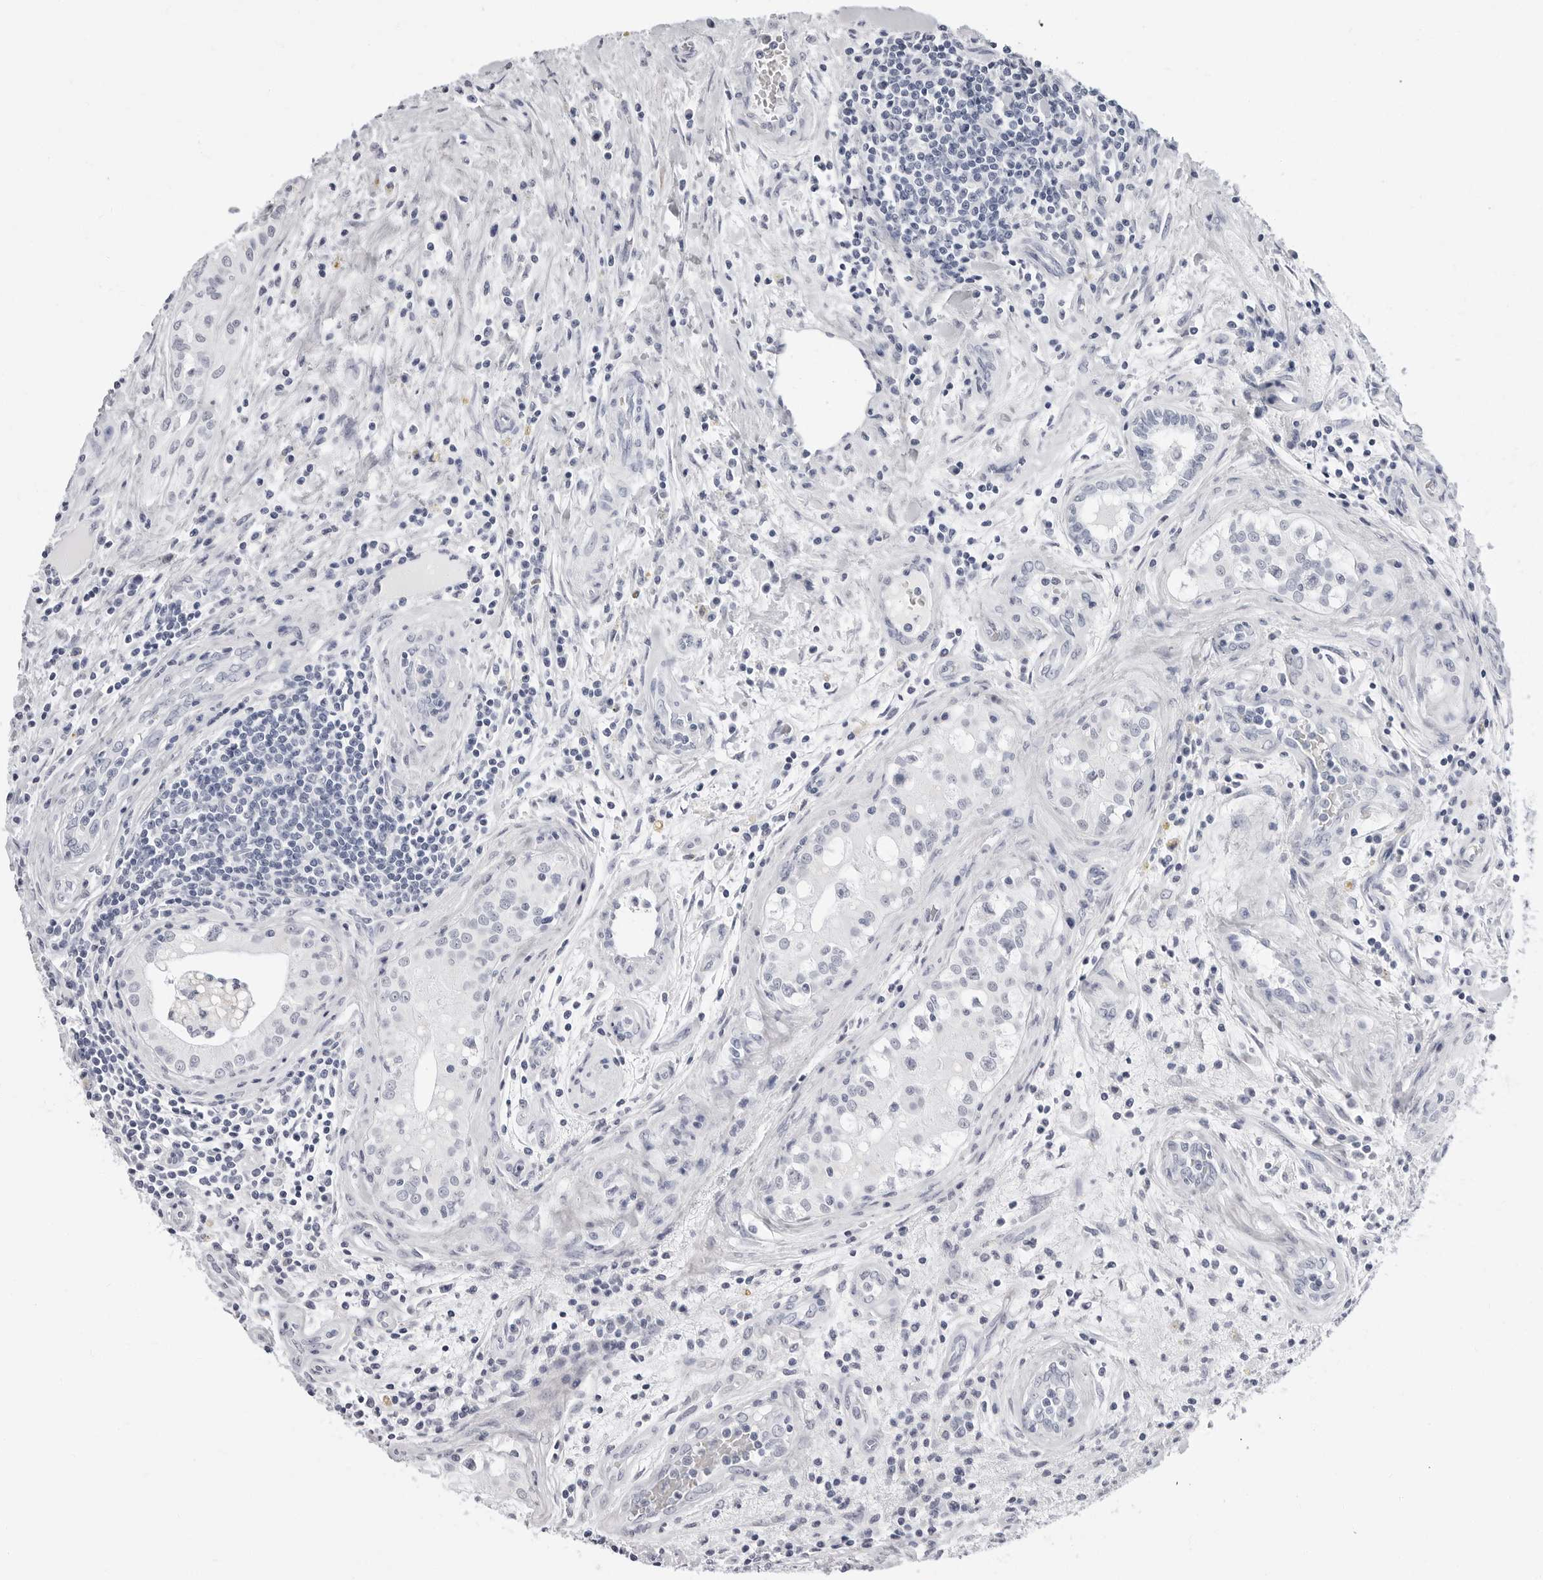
{"staining": {"intensity": "negative", "quantity": "none", "location": "none"}, "tissue": "testis cancer", "cell_type": "Tumor cells", "image_type": "cancer", "snomed": [{"axis": "morphology", "description": "Carcinoma, Embryonal, NOS"}, {"axis": "topography", "description": "Testis"}], "caption": "Protein analysis of testis cancer (embryonal carcinoma) displays no significant expression in tumor cells. (Brightfield microscopy of DAB IHC at high magnification).", "gene": "ERICH3", "patient": {"sex": "male", "age": 28}}